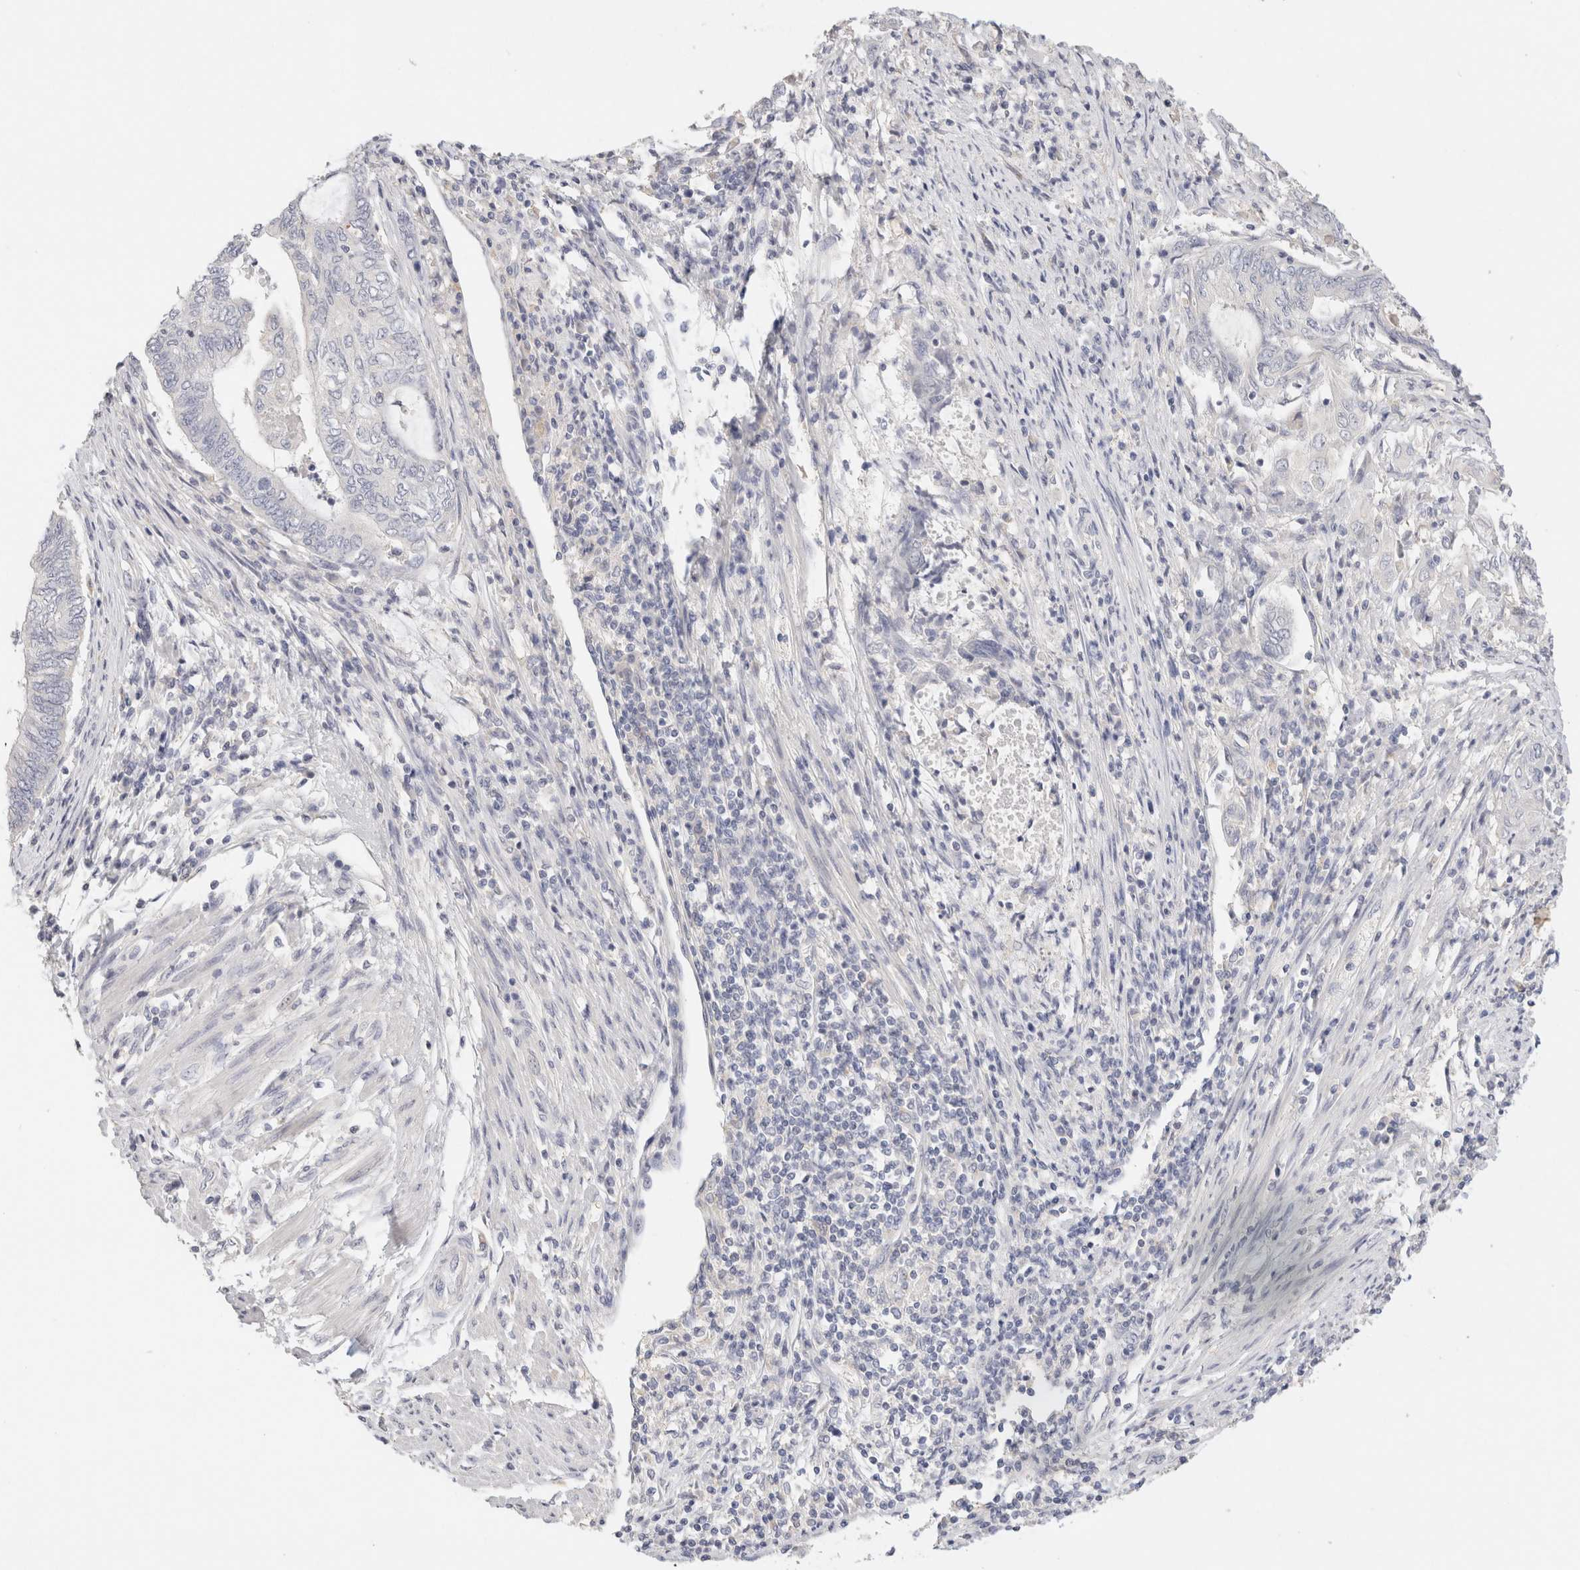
{"staining": {"intensity": "negative", "quantity": "none", "location": "none"}, "tissue": "endometrial cancer", "cell_type": "Tumor cells", "image_type": "cancer", "snomed": [{"axis": "morphology", "description": "Adenocarcinoma, NOS"}, {"axis": "topography", "description": "Uterus"}, {"axis": "topography", "description": "Endometrium"}], "caption": "Tumor cells are negative for protein expression in human endometrial adenocarcinoma.", "gene": "SCGB2A2", "patient": {"sex": "female", "age": 70}}